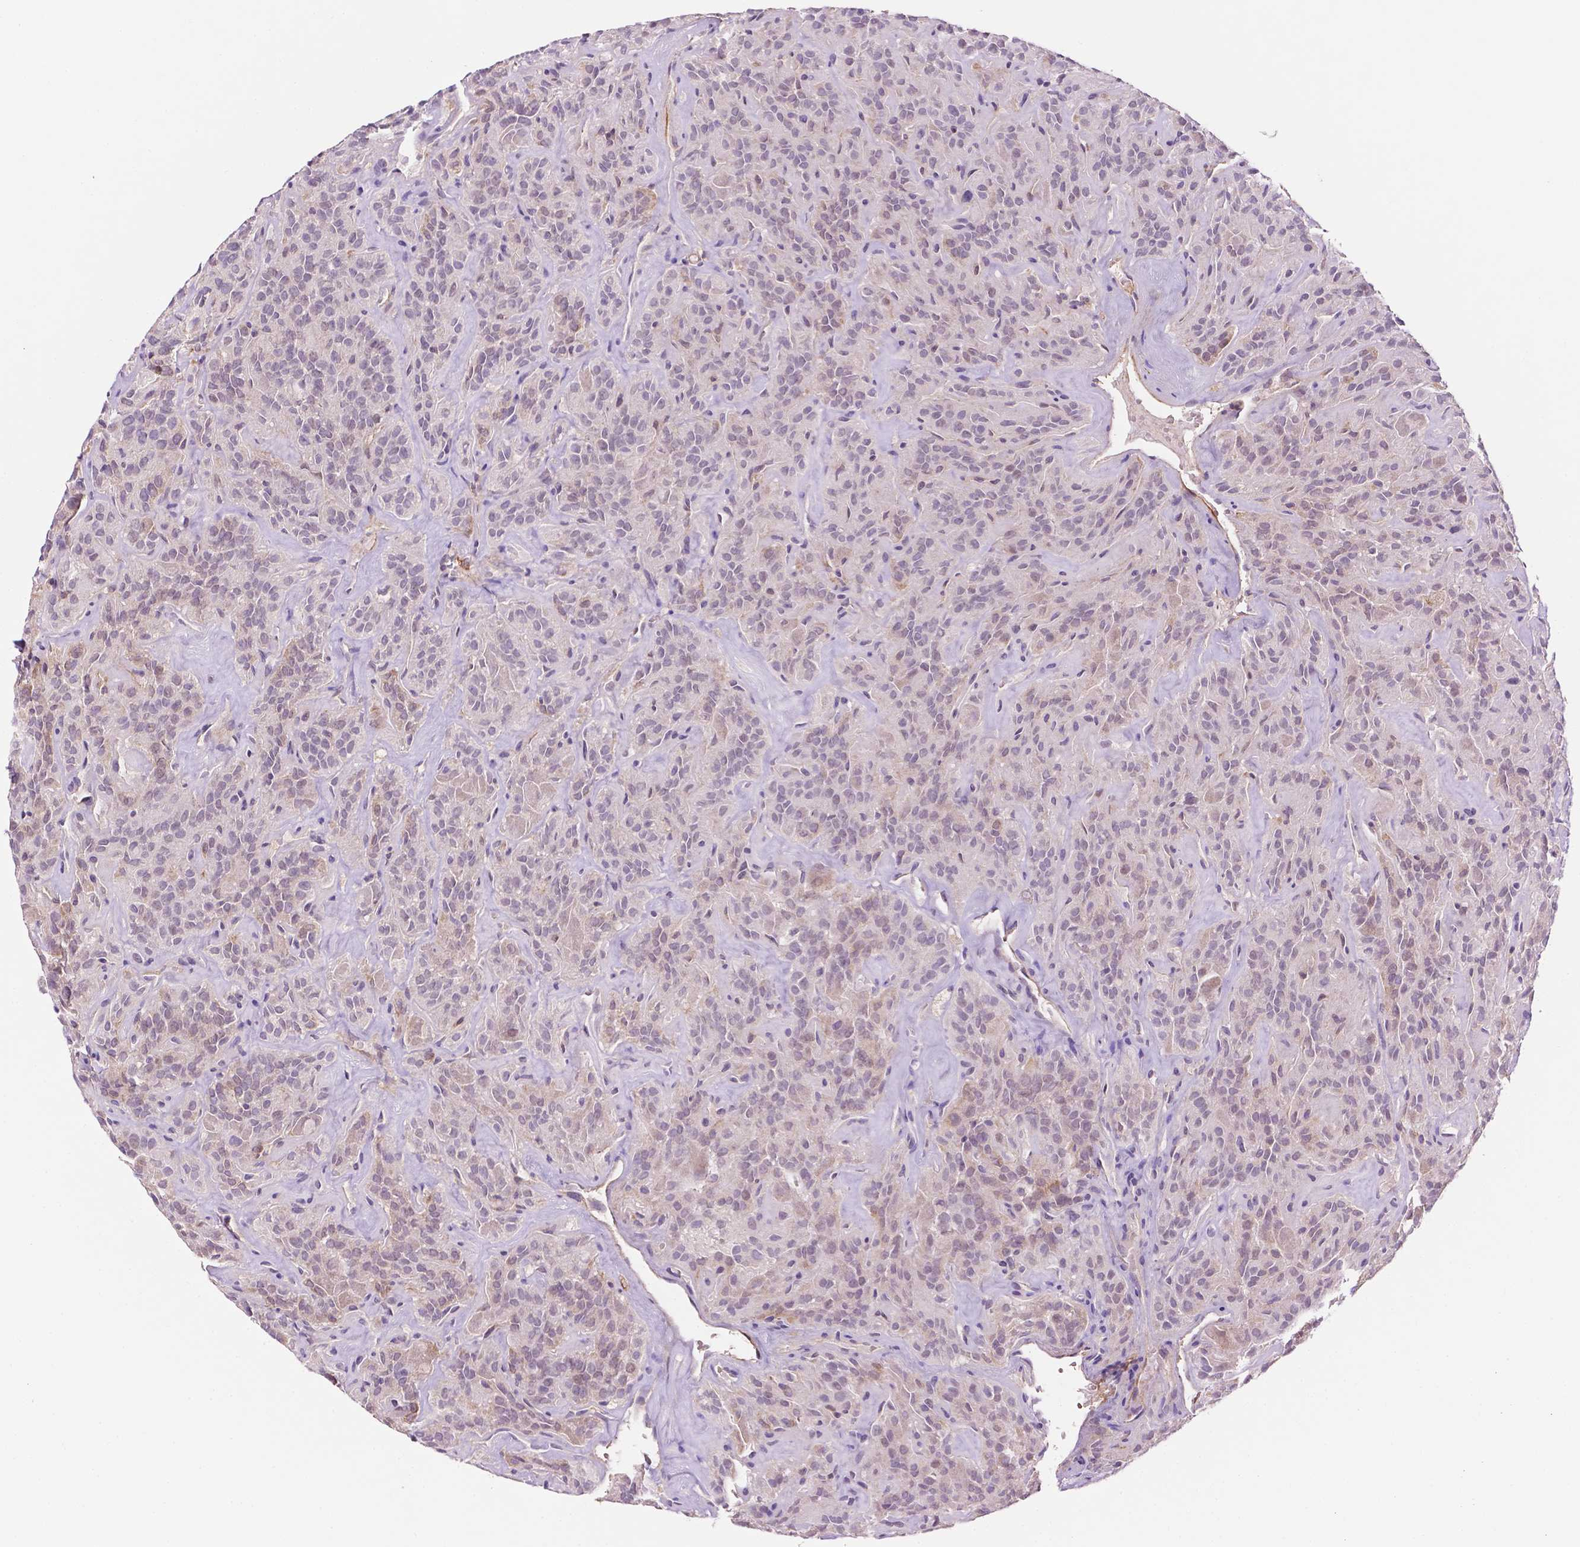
{"staining": {"intensity": "weak", "quantity": "<25%", "location": "cytoplasmic/membranous,nuclear"}, "tissue": "thyroid cancer", "cell_type": "Tumor cells", "image_type": "cancer", "snomed": [{"axis": "morphology", "description": "Papillary adenocarcinoma, NOS"}, {"axis": "topography", "description": "Thyroid gland"}], "caption": "A histopathology image of thyroid papillary adenocarcinoma stained for a protein shows no brown staining in tumor cells. The staining was performed using DAB to visualize the protein expression in brown, while the nuclei were stained in blue with hematoxylin (Magnification: 20x).", "gene": "FBLN1", "patient": {"sex": "female", "age": 45}}